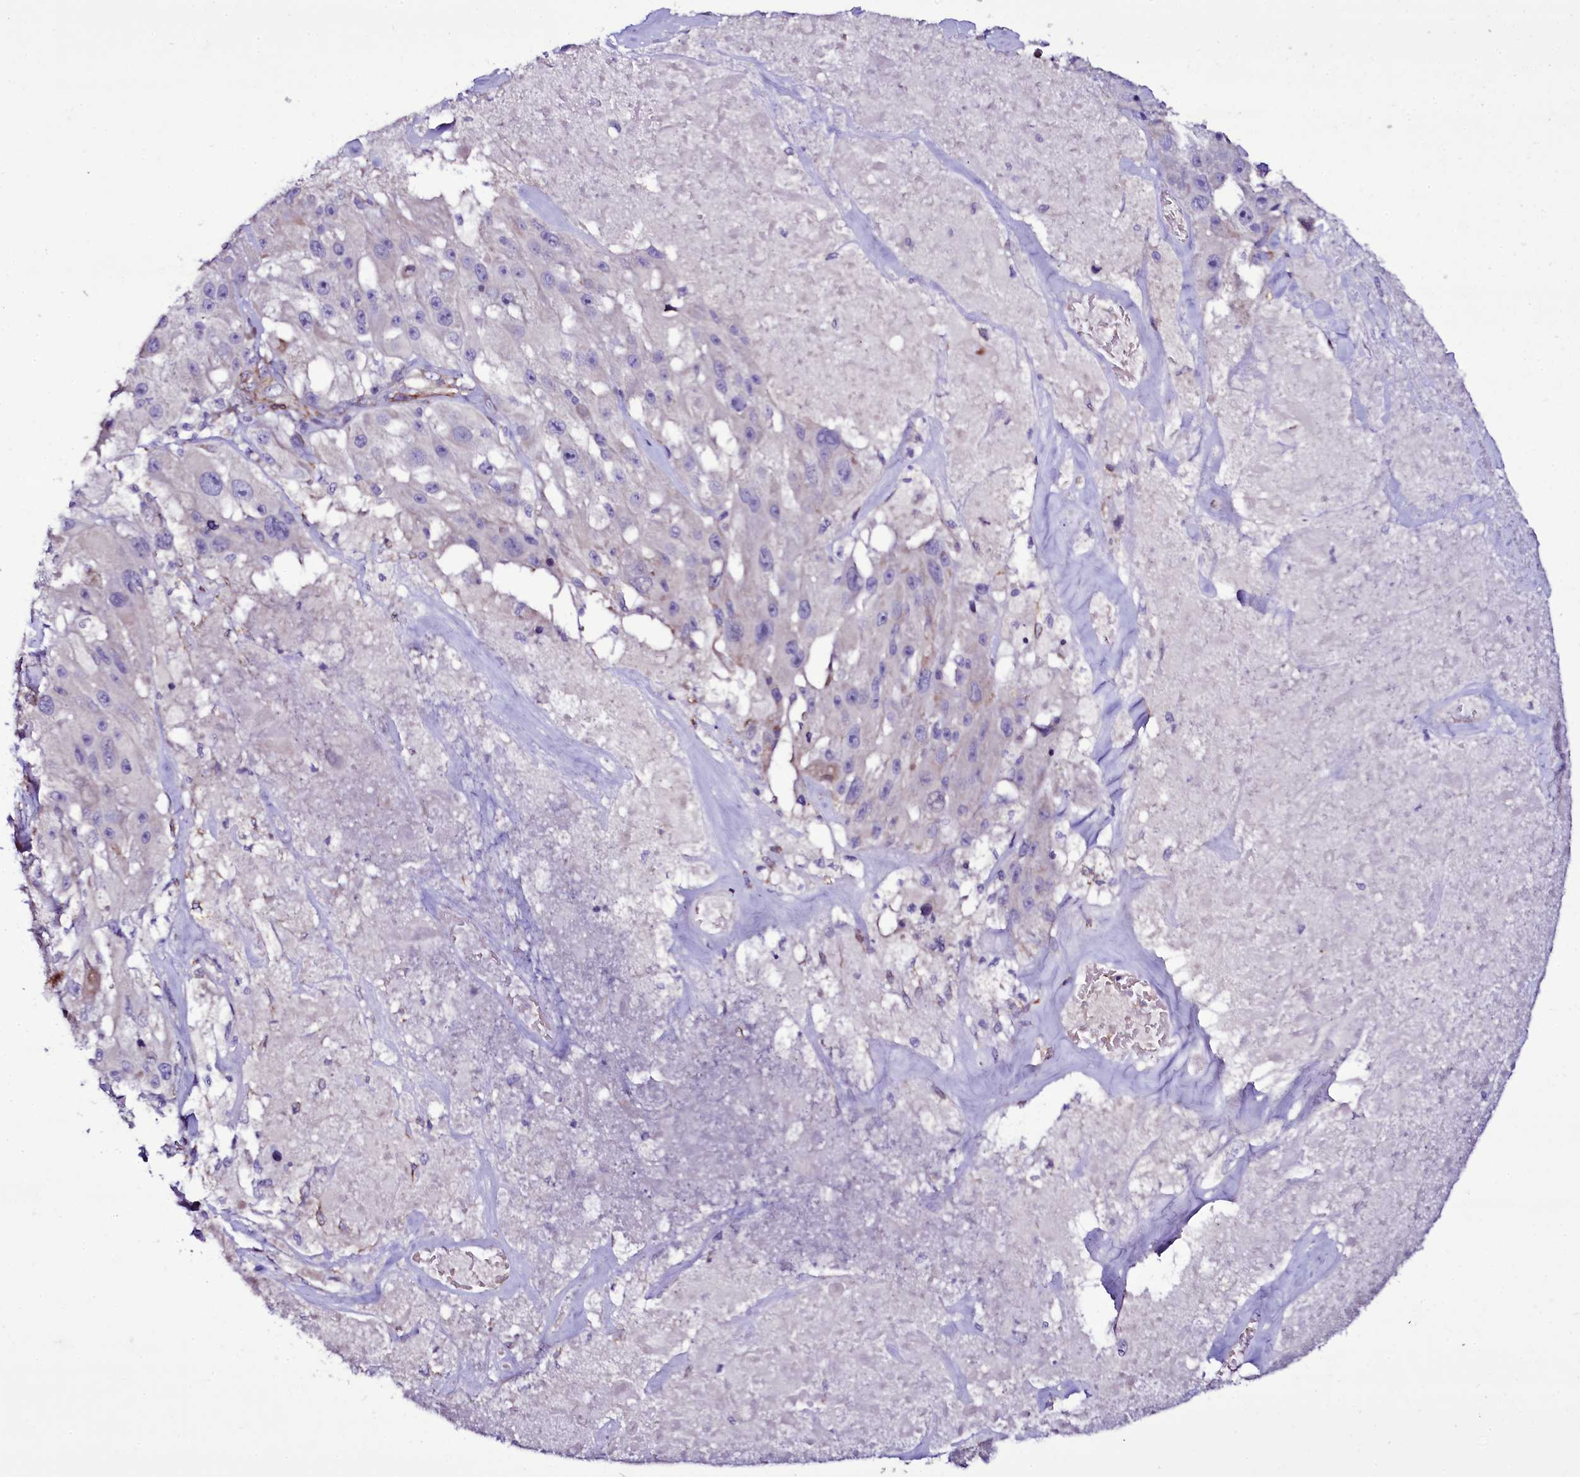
{"staining": {"intensity": "negative", "quantity": "none", "location": "none"}, "tissue": "melanoma", "cell_type": "Tumor cells", "image_type": "cancer", "snomed": [{"axis": "morphology", "description": "Malignant melanoma, Metastatic site"}, {"axis": "topography", "description": "Lymph node"}], "caption": "IHC histopathology image of human malignant melanoma (metastatic site) stained for a protein (brown), which demonstrates no staining in tumor cells.", "gene": "MEX3C", "patient": {"sex": "male", "age": 62}}